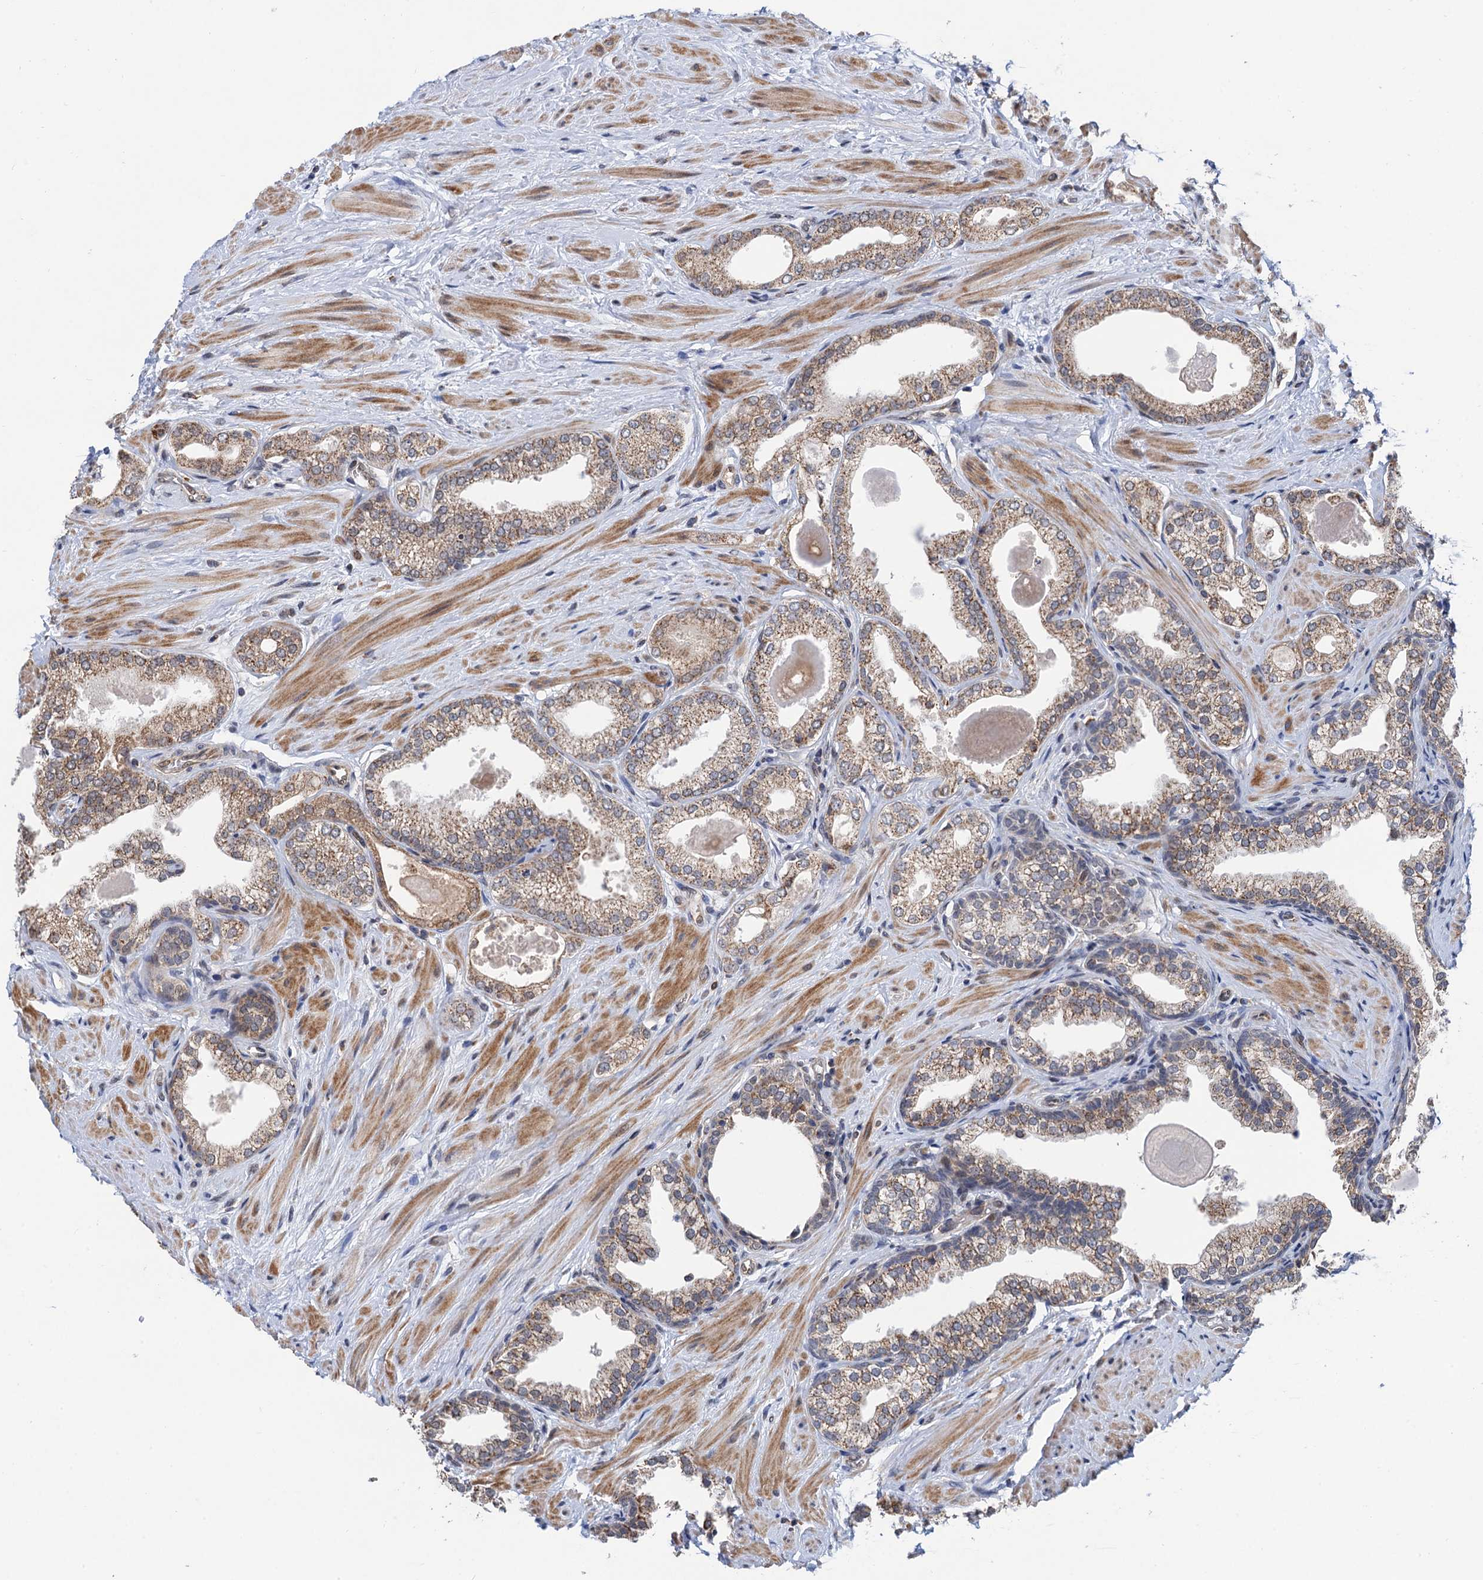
{"staining": {"intensity": "moderate", "quantity": "25%-75%", "location": "cytoplasmic/membranous"}, "tissue": "prostate", "cell_type": "Glandular cells", "image_type": "normal", "snomed": [{"axis": "morphology", "description": "Normal tissue, NOS"}, {"axis": "topography", "description": "Prostate"}], "caption": "Protein staining shows moderate cytoplasmic/membranous expression in about 25%-75% of glandular cells in unremarkable prostate.", "gene": "CMPK2", "patient": {"sex": "male", "age": 48}}